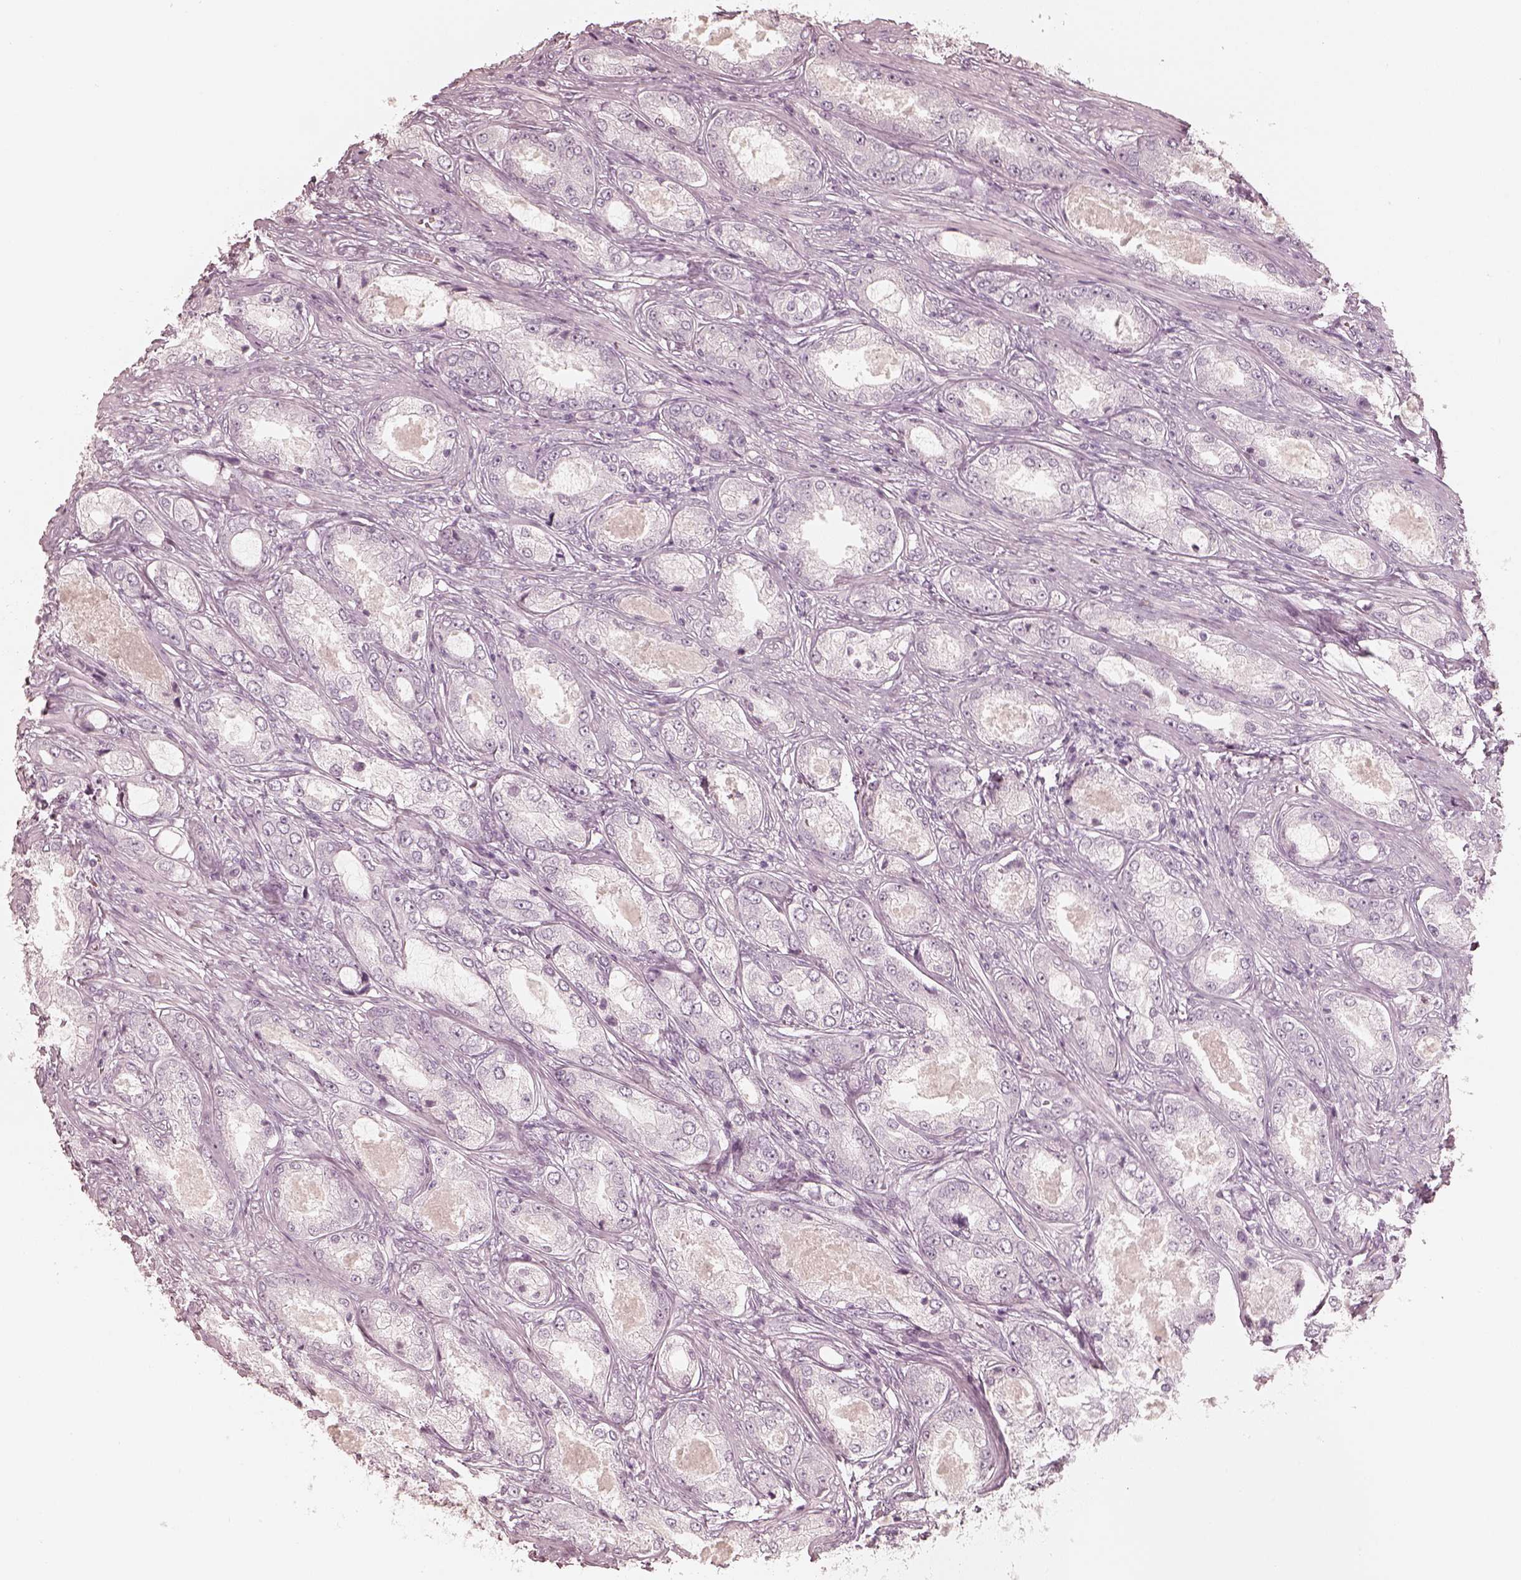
{"staining": {"intensity": "negative", "quantity": "none", "location": "none"}, "tissue": "prostate cancer", "cell_type": "Tumor cells", "image_type": "cancer", "snomed": [{"axis": "morphology", "description": "Adenocarcinoma, Low grade"}, {"axis": "topography", "description": "Prostate"}], "caption": "Immunohistochemistry (IHC) of human low-grade adenocarcinoma (prostate) reveals no positivity in tumor cells.", "gene": "KRT82", "patient": {"sex": "male", "age": 68}}